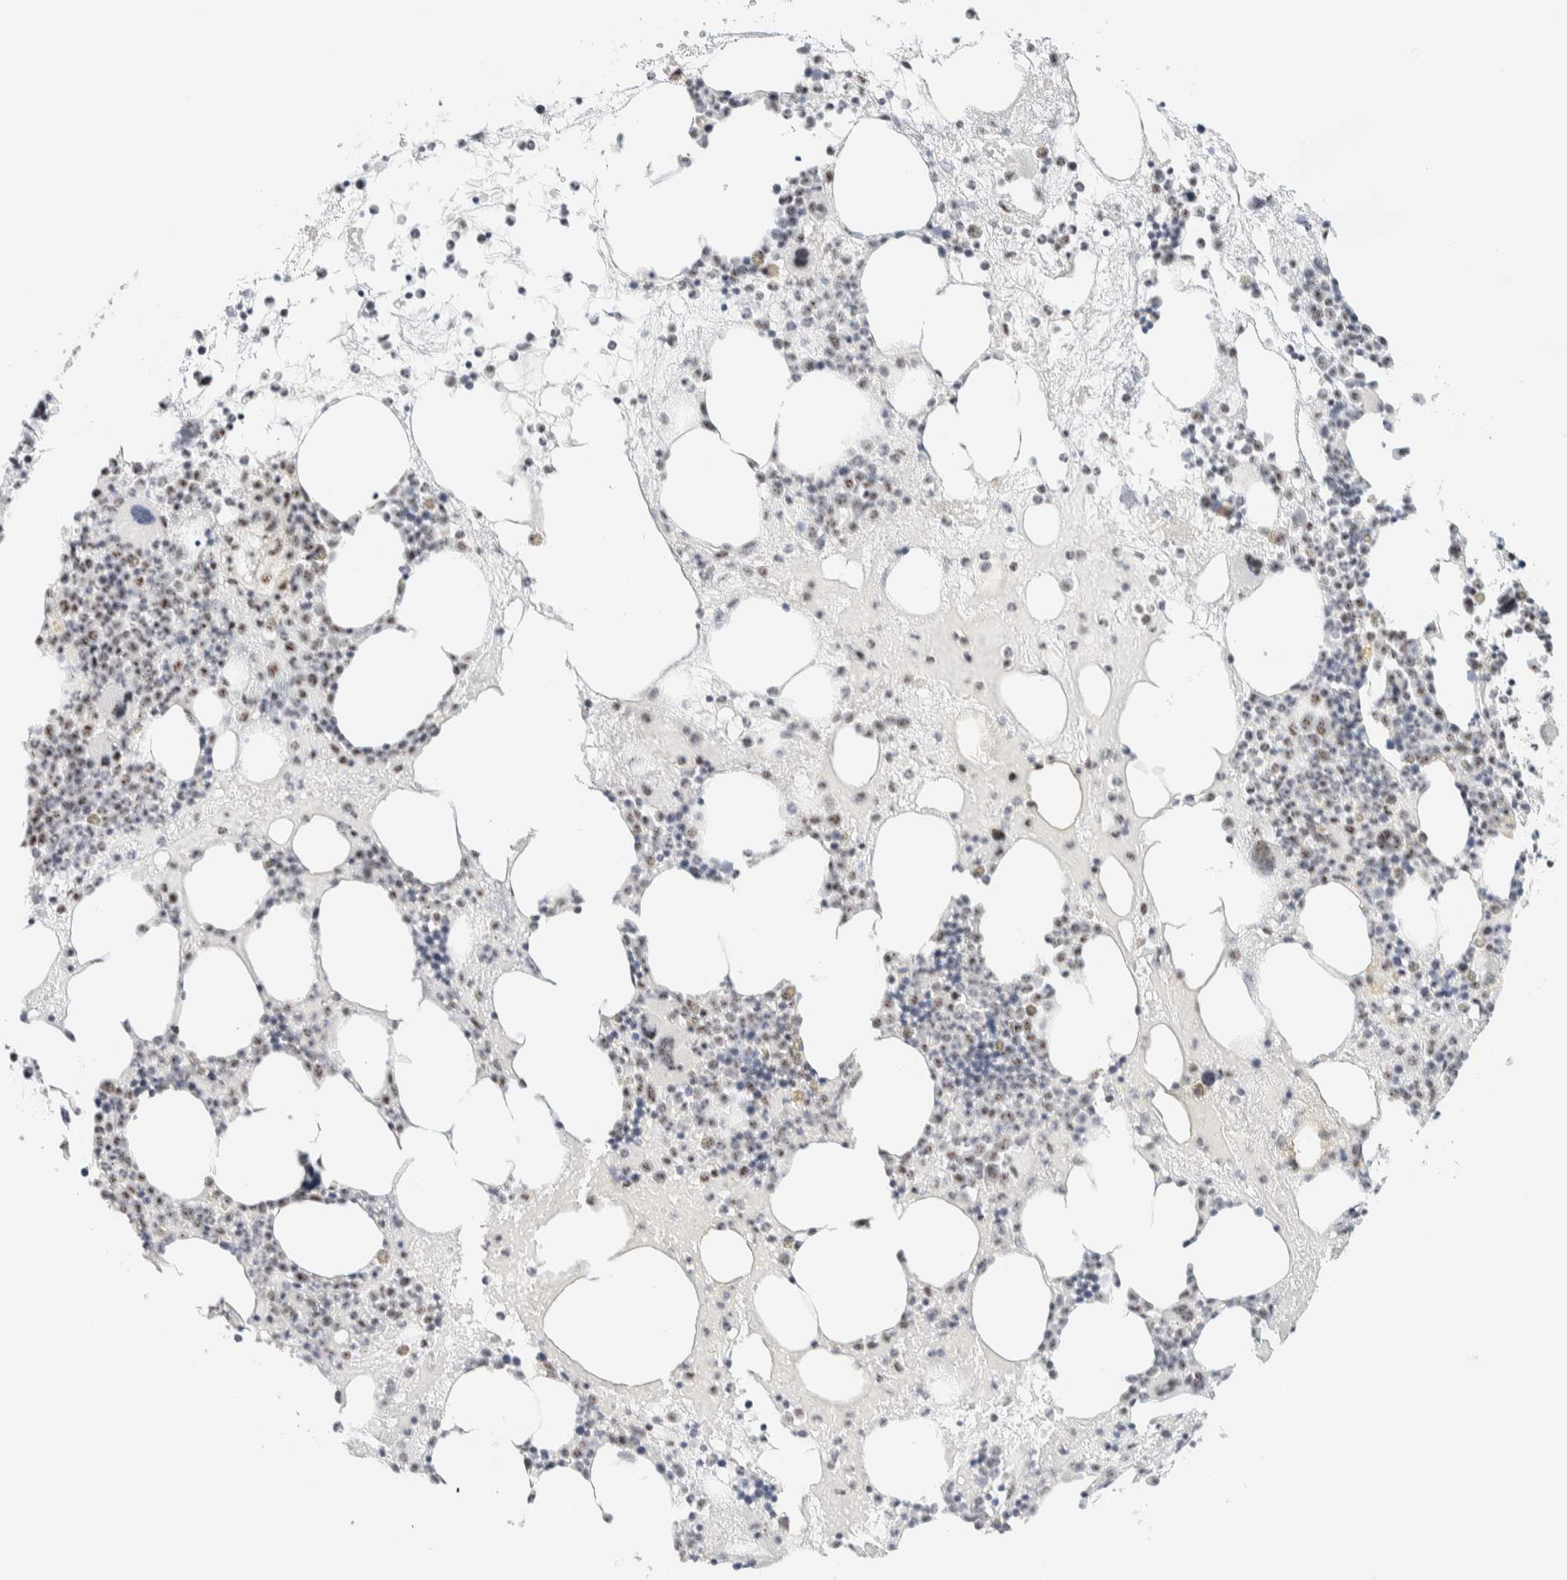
{"staining": {"intensity": "moderate", "quantity": "25%-75%", "location": "nuclear"}, "tissue": "bone marrow", "cell_type": "Hematopoietic cells", "image_type": "normal", "snomed": [{"axis": "morphology", "description": "Normal tissue, NOS"}, {"axis": "morphology", "description": "Inflammation, NOS"}, {"axis": "topography", "description": "Bone marrow"}], "caption": "This micrograph shows benign bone marrow stained with immunohistochemistry to label a protein in brown. The nuclear of hematopoietic cells show moderate positivity for the protein. Nuclei are counter-stained blue.", "gene": "SON", "patient": {"sex": "female", "age": 81}}